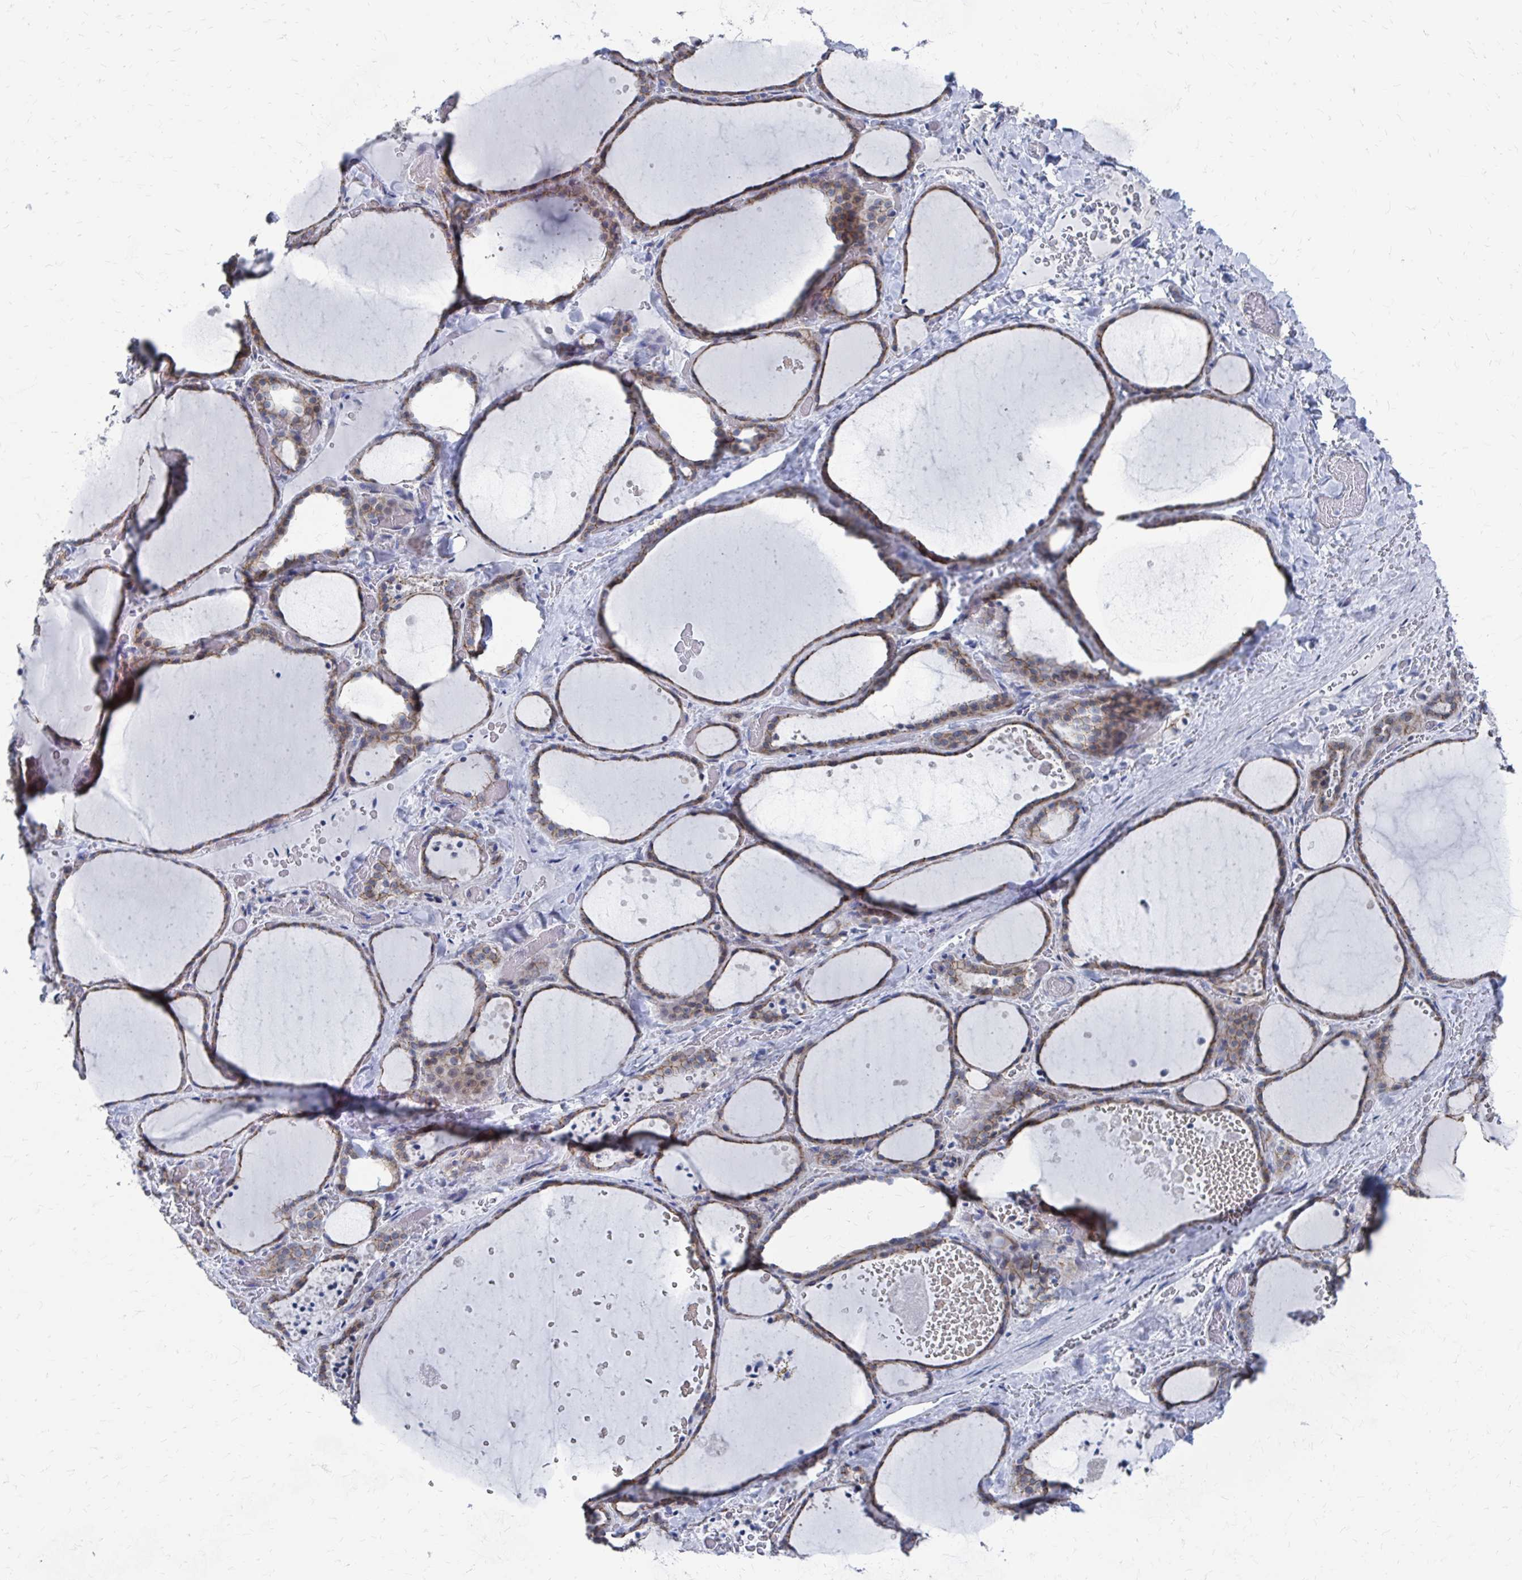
{"staining": {"intensity": "weak", "quantity": "25%-75%", "location": "cytoplasmic/membranous"}, "tissue": "thyroid gland", "cell_type": "Glandular cells", "image_type": "normal", "snomed": [{"axis": "morphology", "description": "Normal tissue, NOS"}, {"axis": "topography", "description": "Thyroid gland"}], "caption": "Glandular cells exhibit low levels of weak cytoplasmic/membranous expression in about 25%-75% of cells in unremarkable human thyroid gland. (DAB IHC, brown staining for protein, blue staining for nuclei).", "gene": "PLEKHG7", "patient": {"sex": "female", "age": 36}}